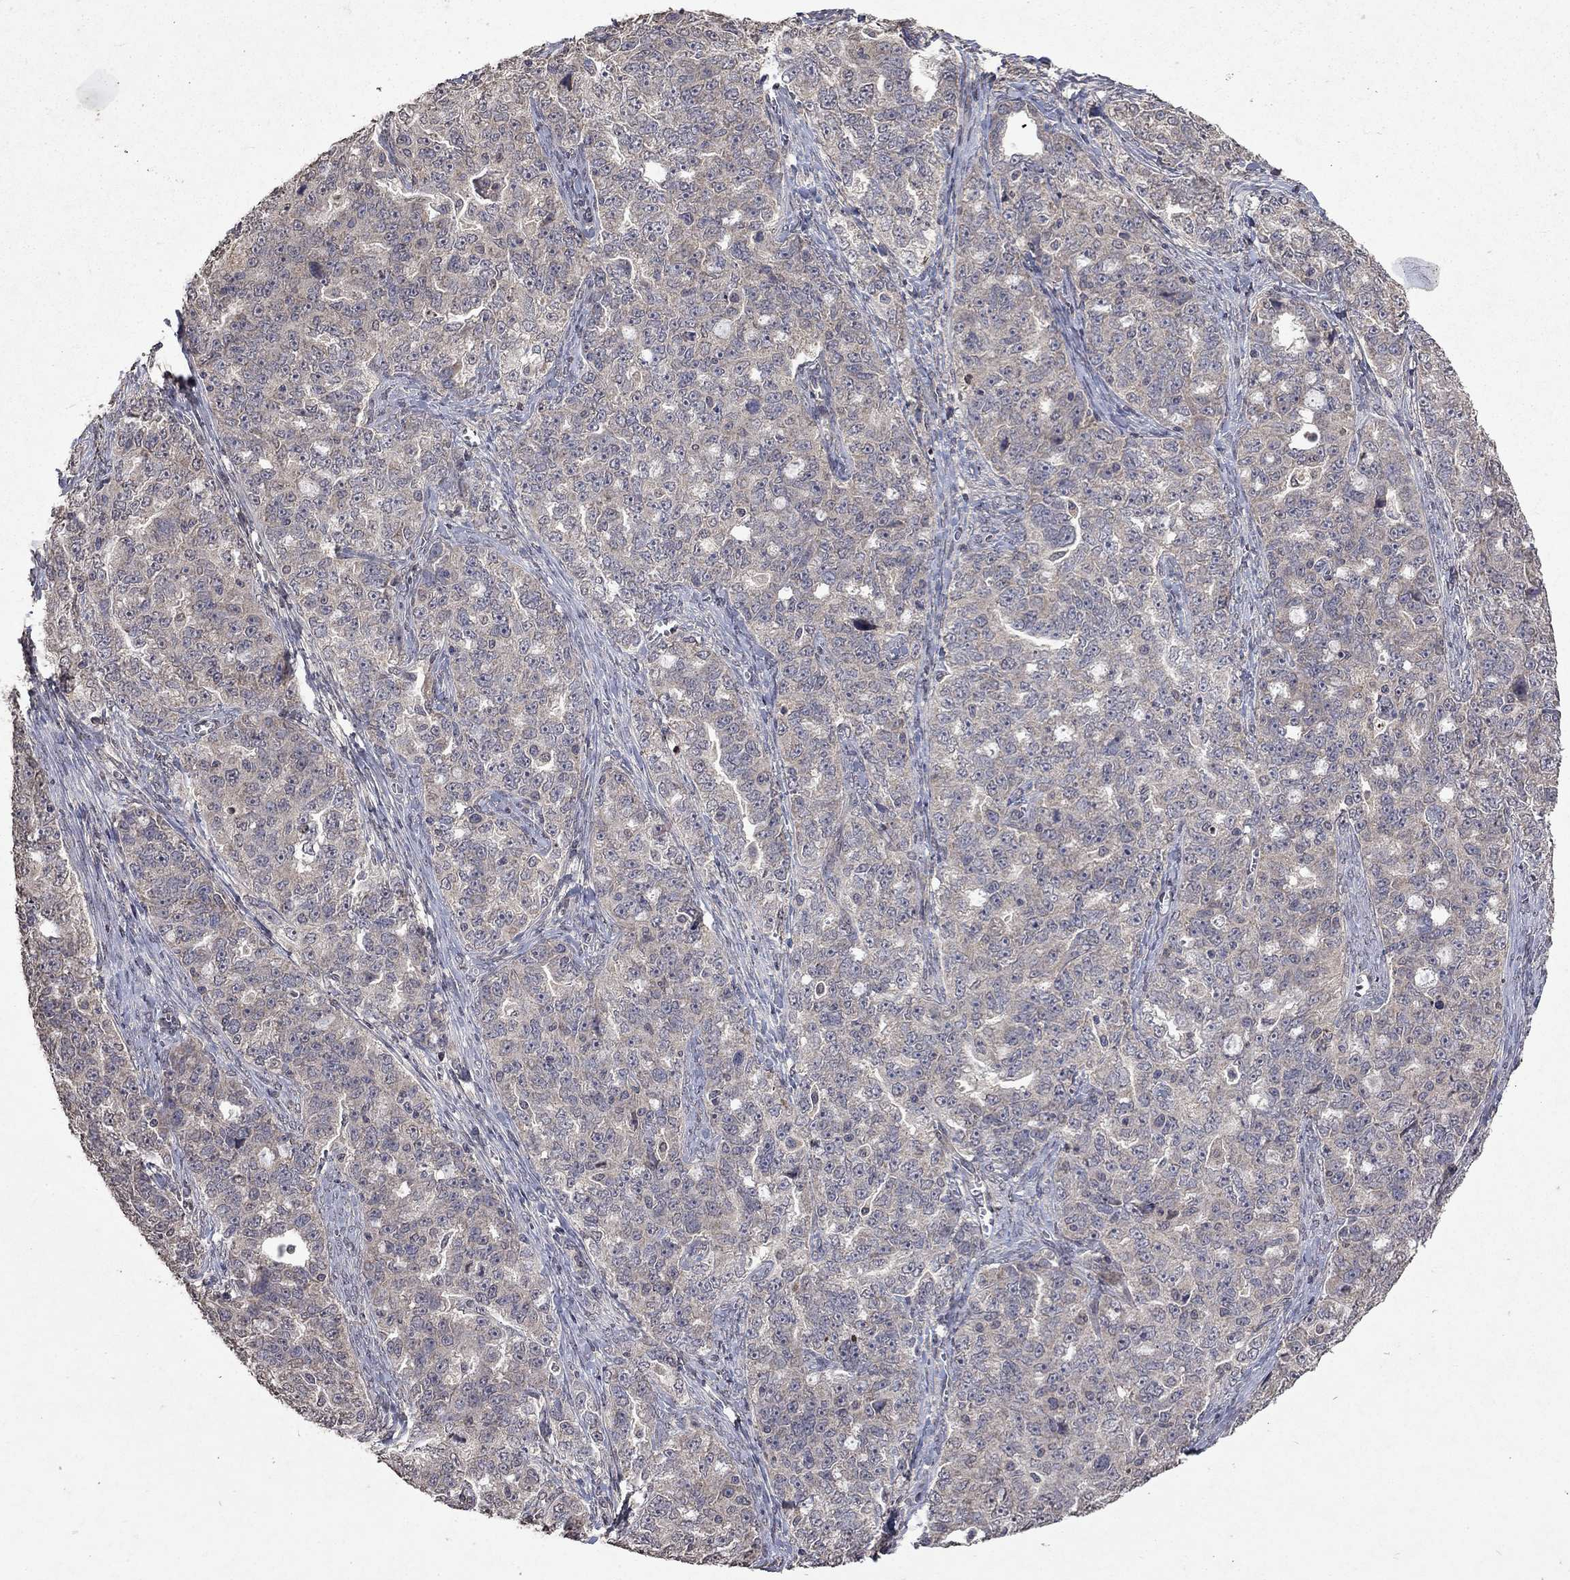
{"staining": {"intensity": "negative", "quantity": "none", "location": "none"}, "tissue": "ovarian cancer", "cell_type": "Tumor cells", "image_type": "cancer", "snomed": [{"axis": "morphology", "description": "Cystadenocarcinoma, serous, NOS"}, {"axis": "topography", "description": "Ovary"}], "caption": "Immunohistochemistry (IHC) of human ovarian cancer (serous cystadenocarcinoma) exhibits no expression in tumor cells.", "gene": "TTC38", "patient": {"sex": "female", "age": 51}}